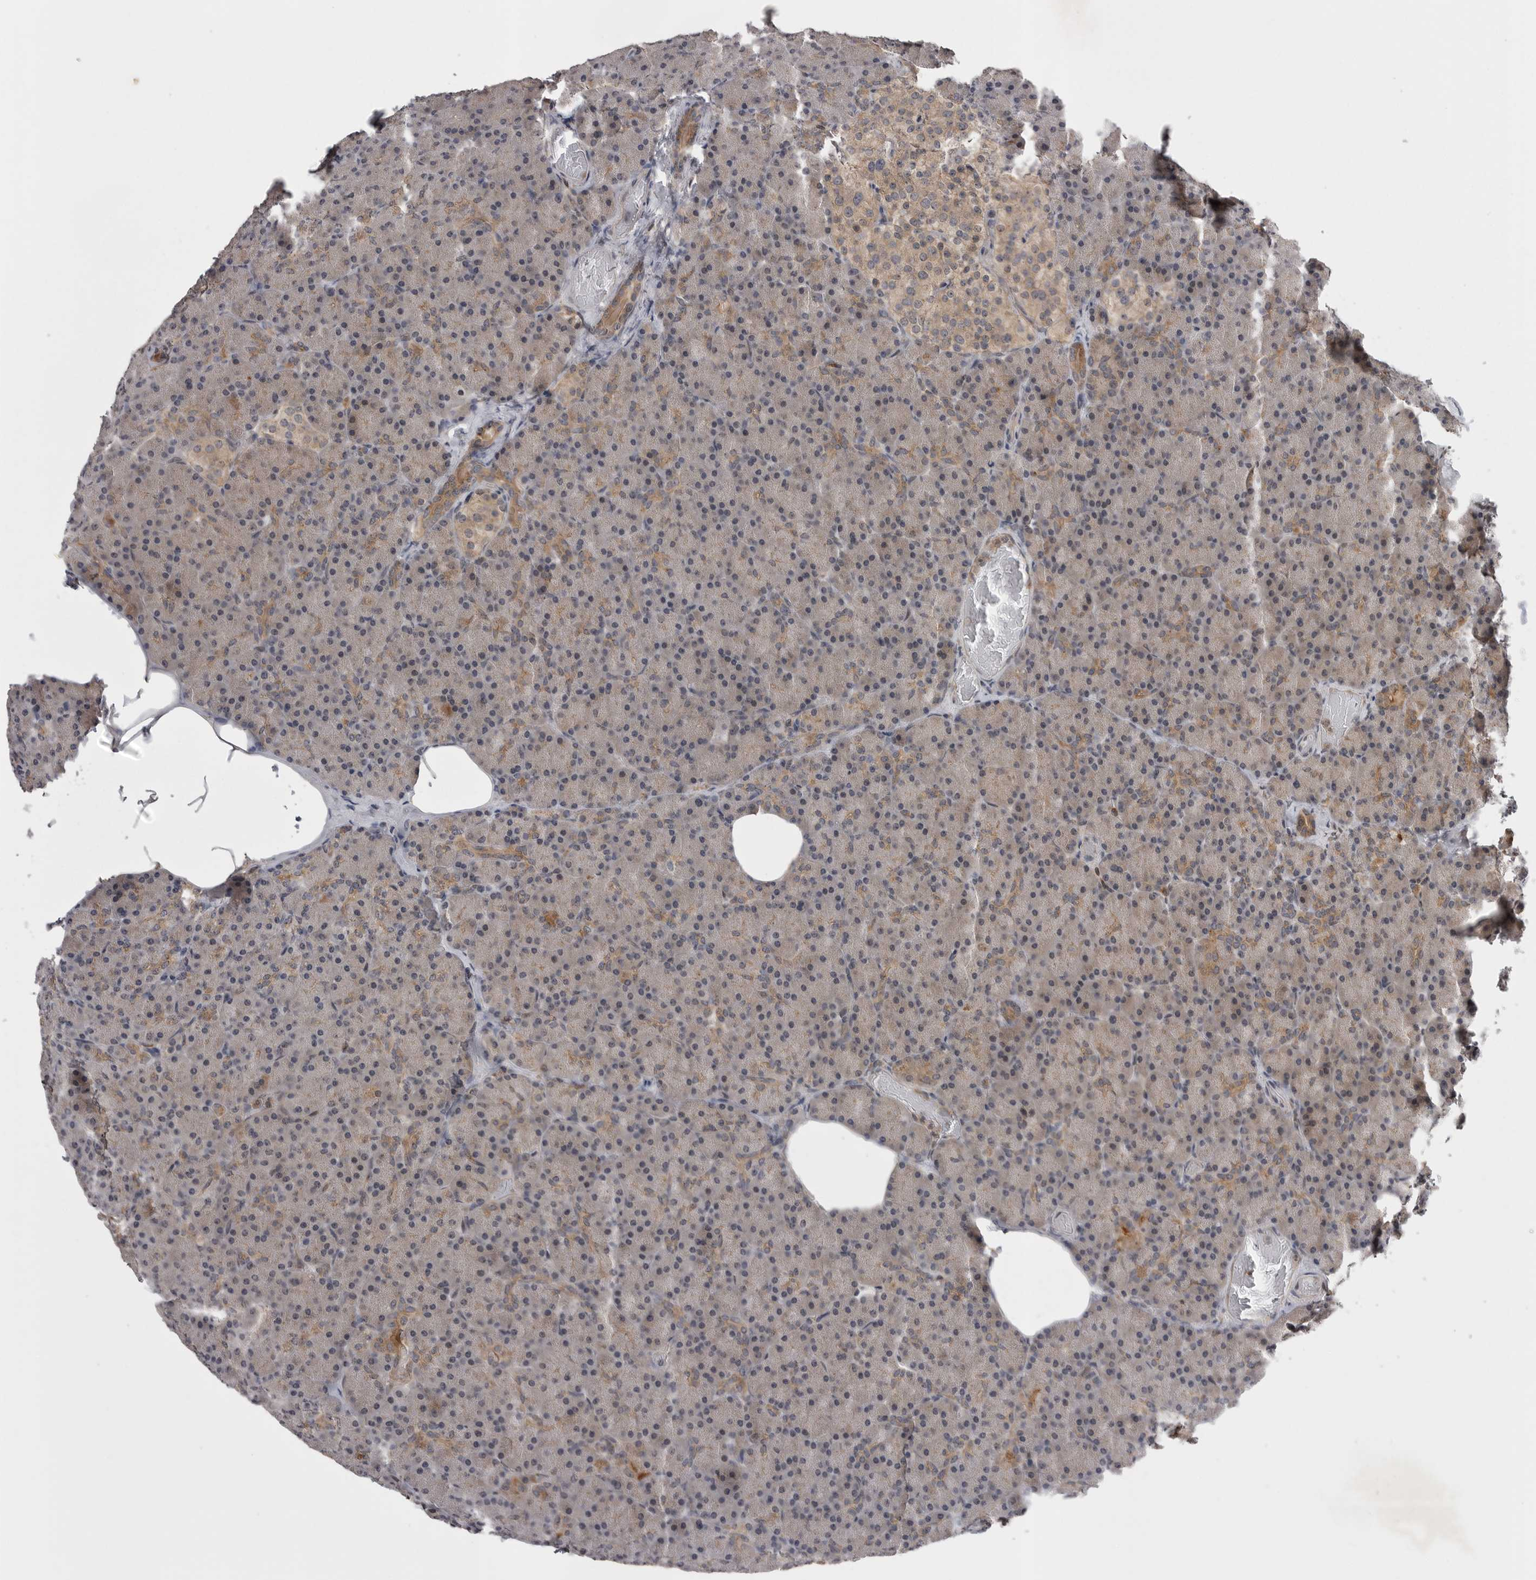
{"staining": {"intensity": "moderate", "quantity": "25%-75%", "location": "cytoplasmic/membranous"}, "tissue": "pancreas", "cell_type": "Exocrine glandular cells", "image_type": "normal", "snomed": [{"axis": "morphology", "description": "Normal tissue, NOS"}, {"axis": "topography", "description": "Pancreas"}], "caption": "This micrograph demonstrates unremarkable pancreas stained with immunohistochemistry (IHC) to label a protein in brown. The cytoplasmic/membranous of exocrine glandular cells show moderate positivity for the protein. Nuclei are counter-stained blue.", "gene": "AOAH", "patient": {"sex": "female", "age": 43}}